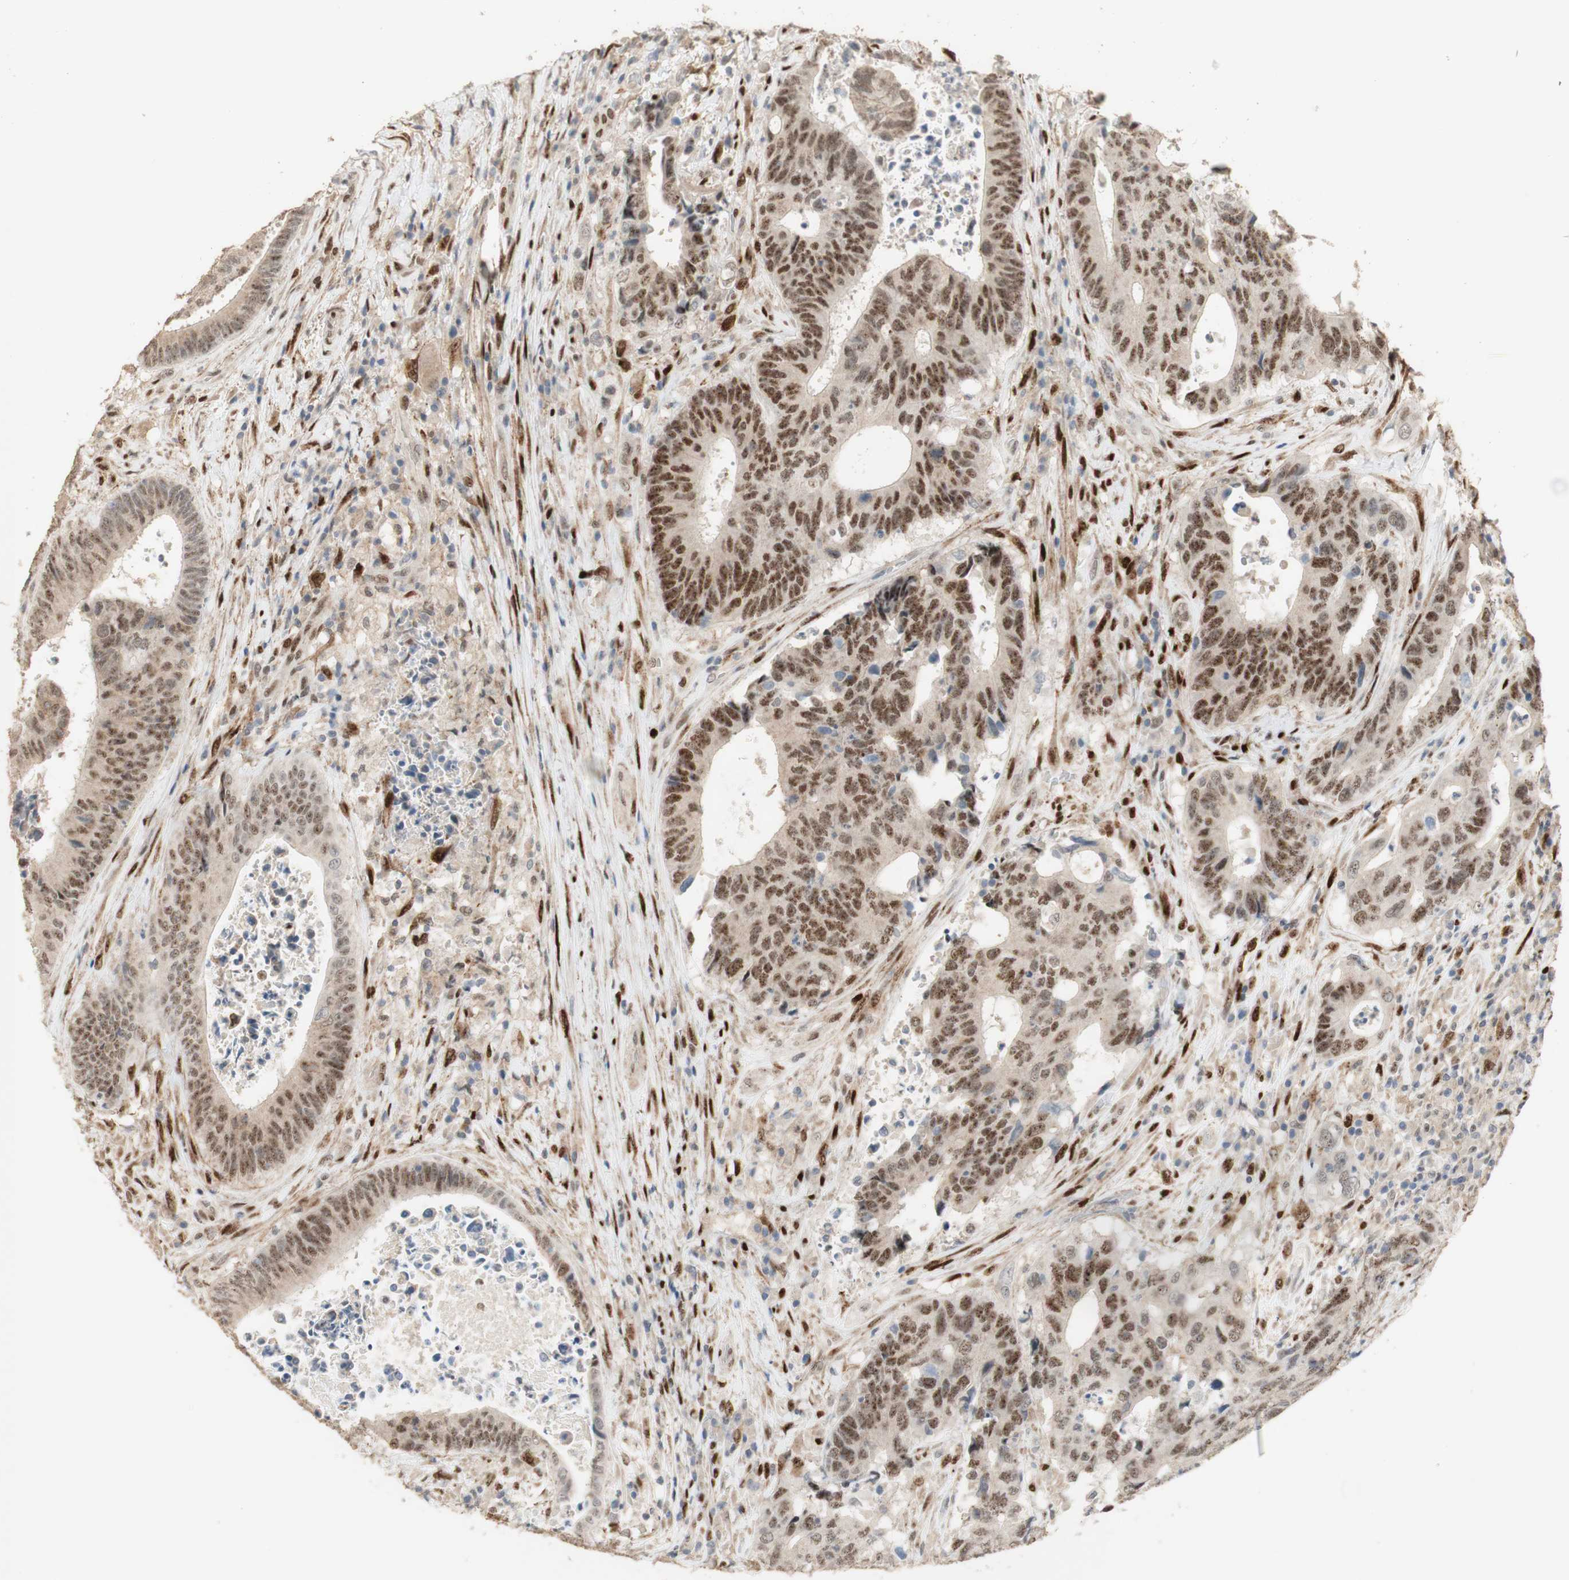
{"staining": {"intensity": "moderate", "quantity": ">75%", "location": "nuclear"}, "tissue": "colorectal cancer", "cell_type": "Tumor cells", "image_type": "cancer", "snomed": [{"axis": "morphology", "description": "Adenocarcinoma, NOS"}, {"axis": "topography", "description": "Rectum"}], "caption": "A brown stain labels moderate nuclear expression of a protein in human adenocarcinoma (colorectal) tumor cells. Nuclei are stained in blue.", "gene": "FOXP1", "patient": {"sex": "male", "age": 72}}